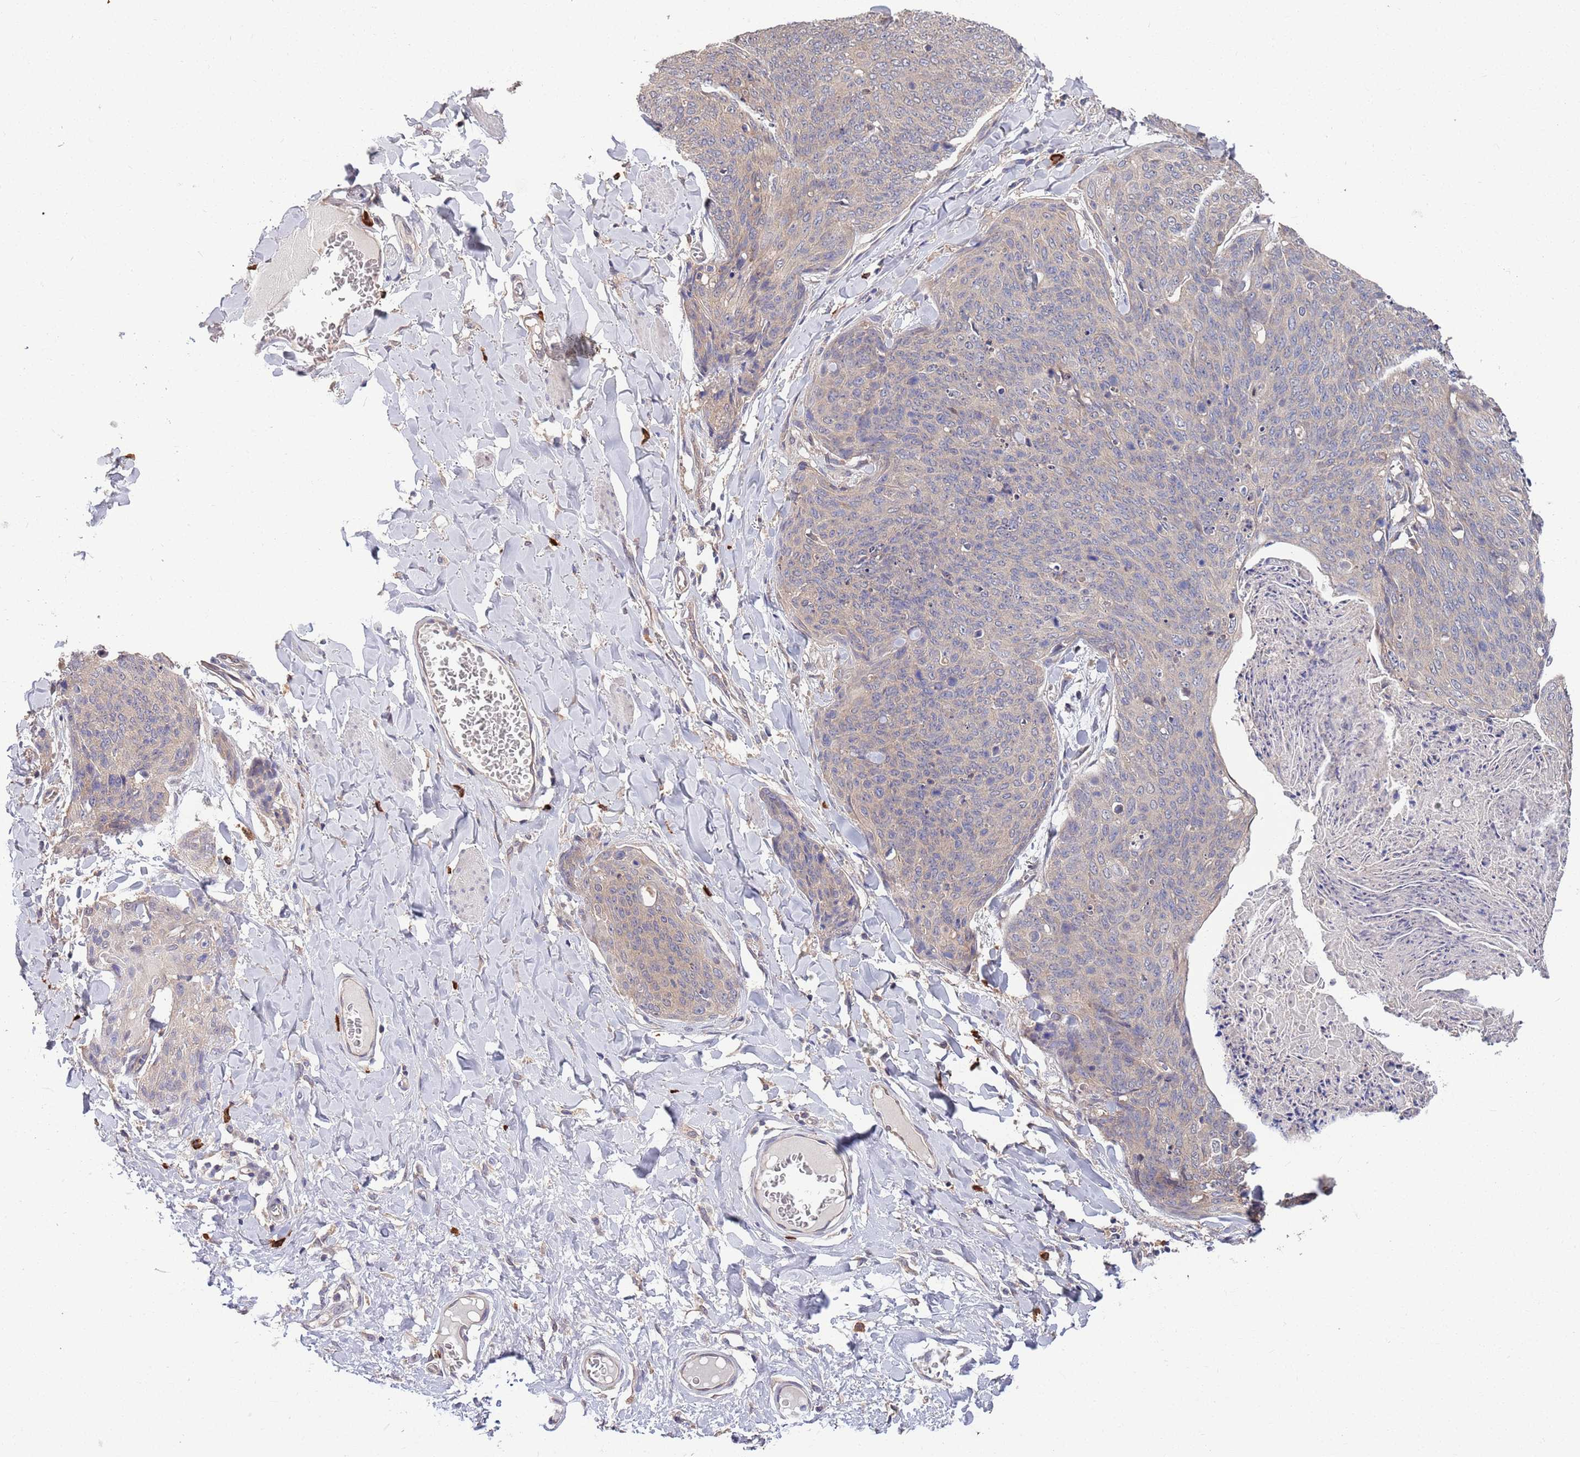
{"staining": {"intensity": "weak", "quantity": "<25%", "location": "cytoplasmic/membranous"}, "tissue": "skin cancer", "cell_type": "Tumor cells", "image_type": "cancer", "snomed": [{"axis": "morphology", "description": "Squamous cell carcinoma, NOS"}, {"axis": "topography", "description": "Skin"}, {"axis": "topography", "description": "Vulva"}], "caption": "The micrograph displays no staining of tumor cells in squamous cell carcinoma (skin).", "gene": "MARVELD2", "patient": {"sex": "female", "age": 85}}